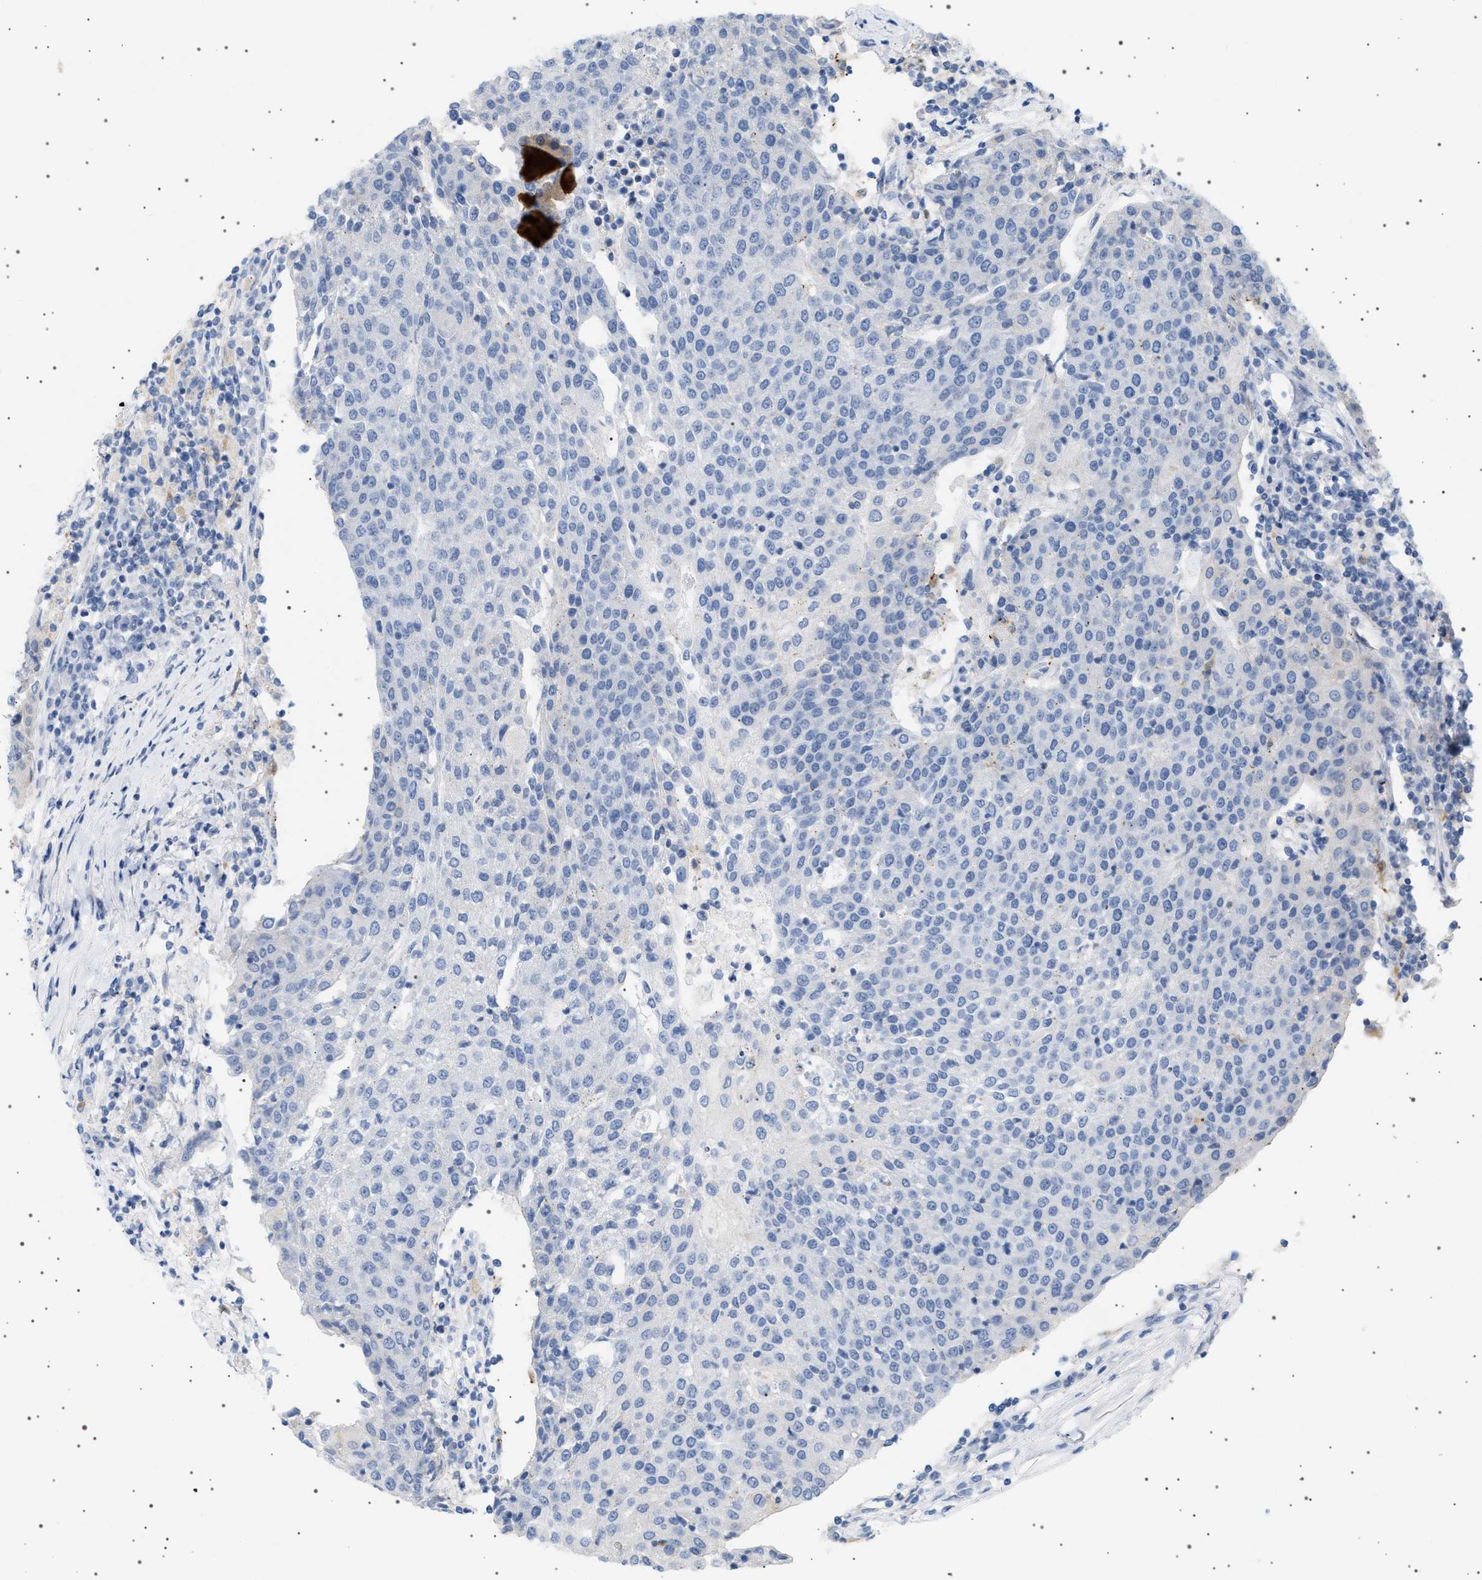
{"staining": {"intensity": "negative", "quantity": "none", "location": "none"}, "tissue": "urothelial cancer", "cell_type": "Tumor cells", "image_type": "cancer", "snomed": [{"axis": "morphology", "description": "Urothelial carcinoma, High grade"}, {"axis": "topography", "description": "Urinary bladder"}], "caption": "Tumor cells show no significant positivity in high-grade urothelial carcinoma.", "gene": "ADCY10", "patient": {"sex": "female", "age": 85}}